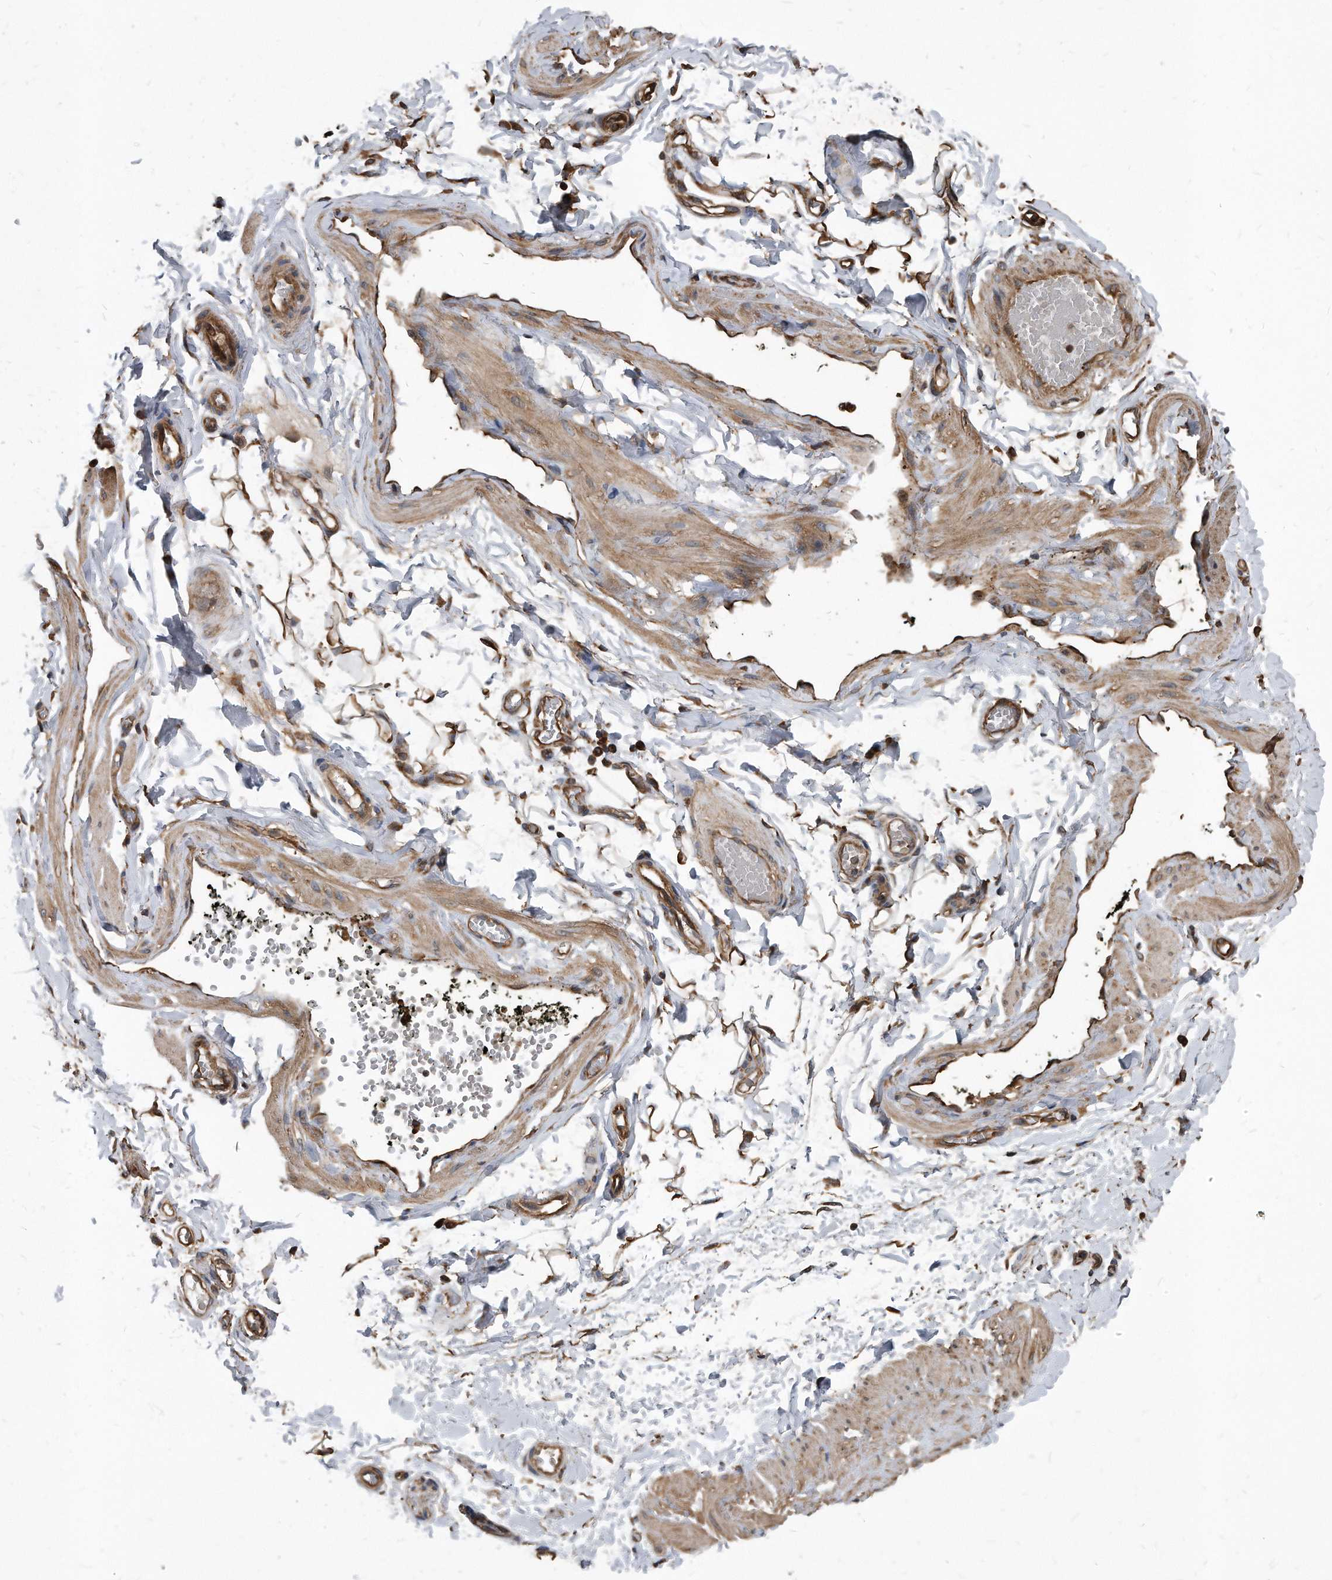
{"staining": {"intensity": "moderate", "quantity": ">75%", "location": "cytoplasmic/membranous"}, "tissue": "adipose tissue", "cell_type": "Adipocytes", "image_type": "normal", "snomed": [{"axis": "morphology", "description": "Normal tissue, NOS"}, {"axis": "topography", "description": "Adipose tissue"}, {"axis": "topography", "description": "Vascular tissue"}, {"axis": "topography", "description": "Peripheral nerve tissue"}], "caption": "Immunohistochemistry photomicrograph of normal adipose tissue stained for a protein (brown), which demonstrates medium levels of moderate cytoplasmic/membranous positivity in about >75% of adipocytes.", "gene": "FAM136A", "patient": {"sex": "male", "age": 25}}